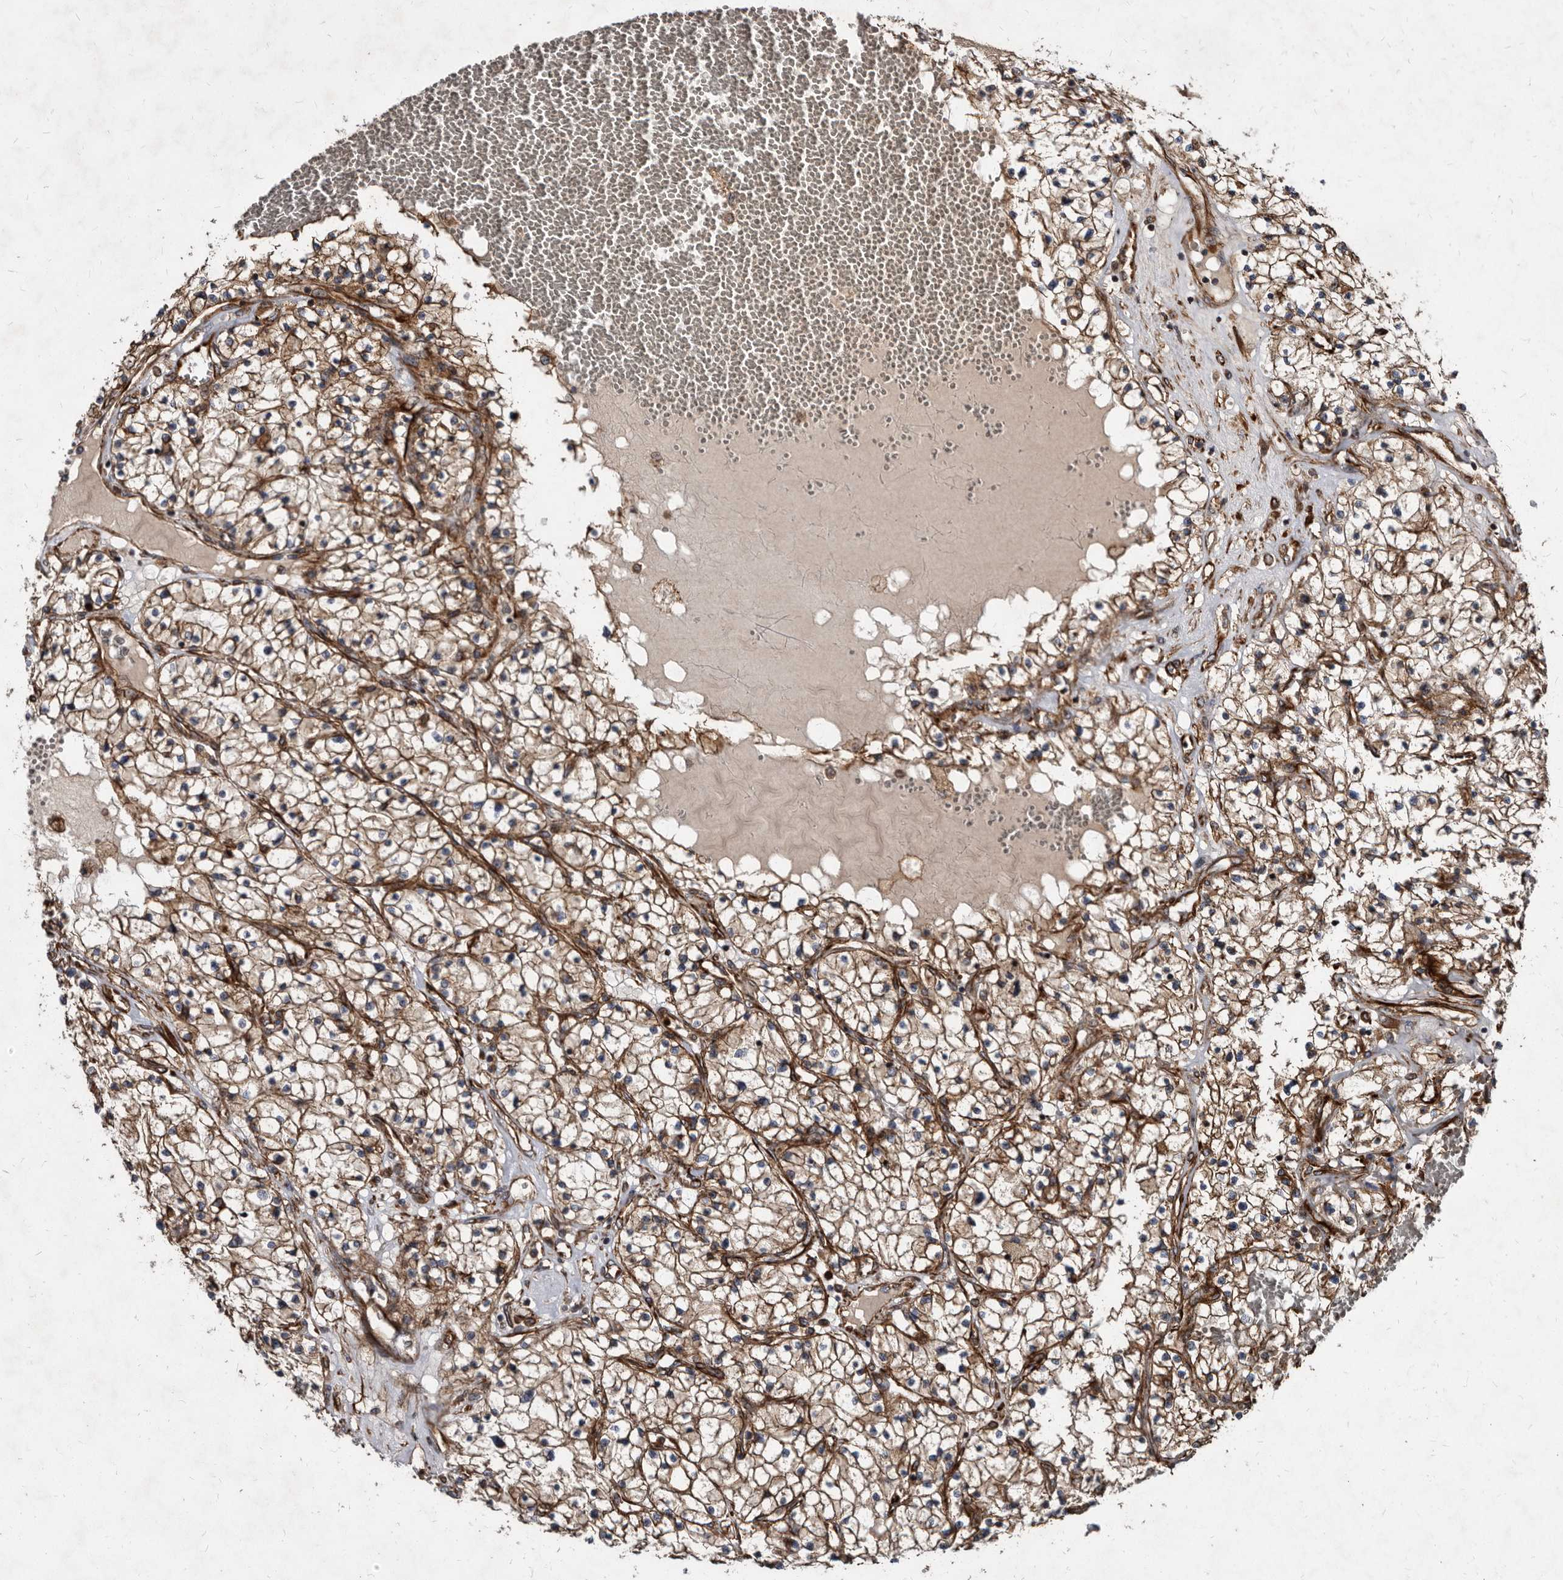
{"staining": {"intensity": "moderate", "quantity": ">75%", "location": "cytoplasmic/membranous"}, "tissue": "renal cancer", "cell_type": "Tumor cells", "image_type": "cancer", "snomed": [{"axis": "morphology", "description": "Normal tissue, NOS"}, {"axis": "morphology", "description": "Adenocarcinoma, NOS"}, {"axis": "topography", "description": "Kidney"}], "caption": "Human adenocarcinoma (renal) stained for a protein (brown) demonstrates moderate cytoplasmic/membranous positive expression in about >75% of tumor cells.", "gene": "KCTD20", "patient": {"sex": "male", "age": 68}}